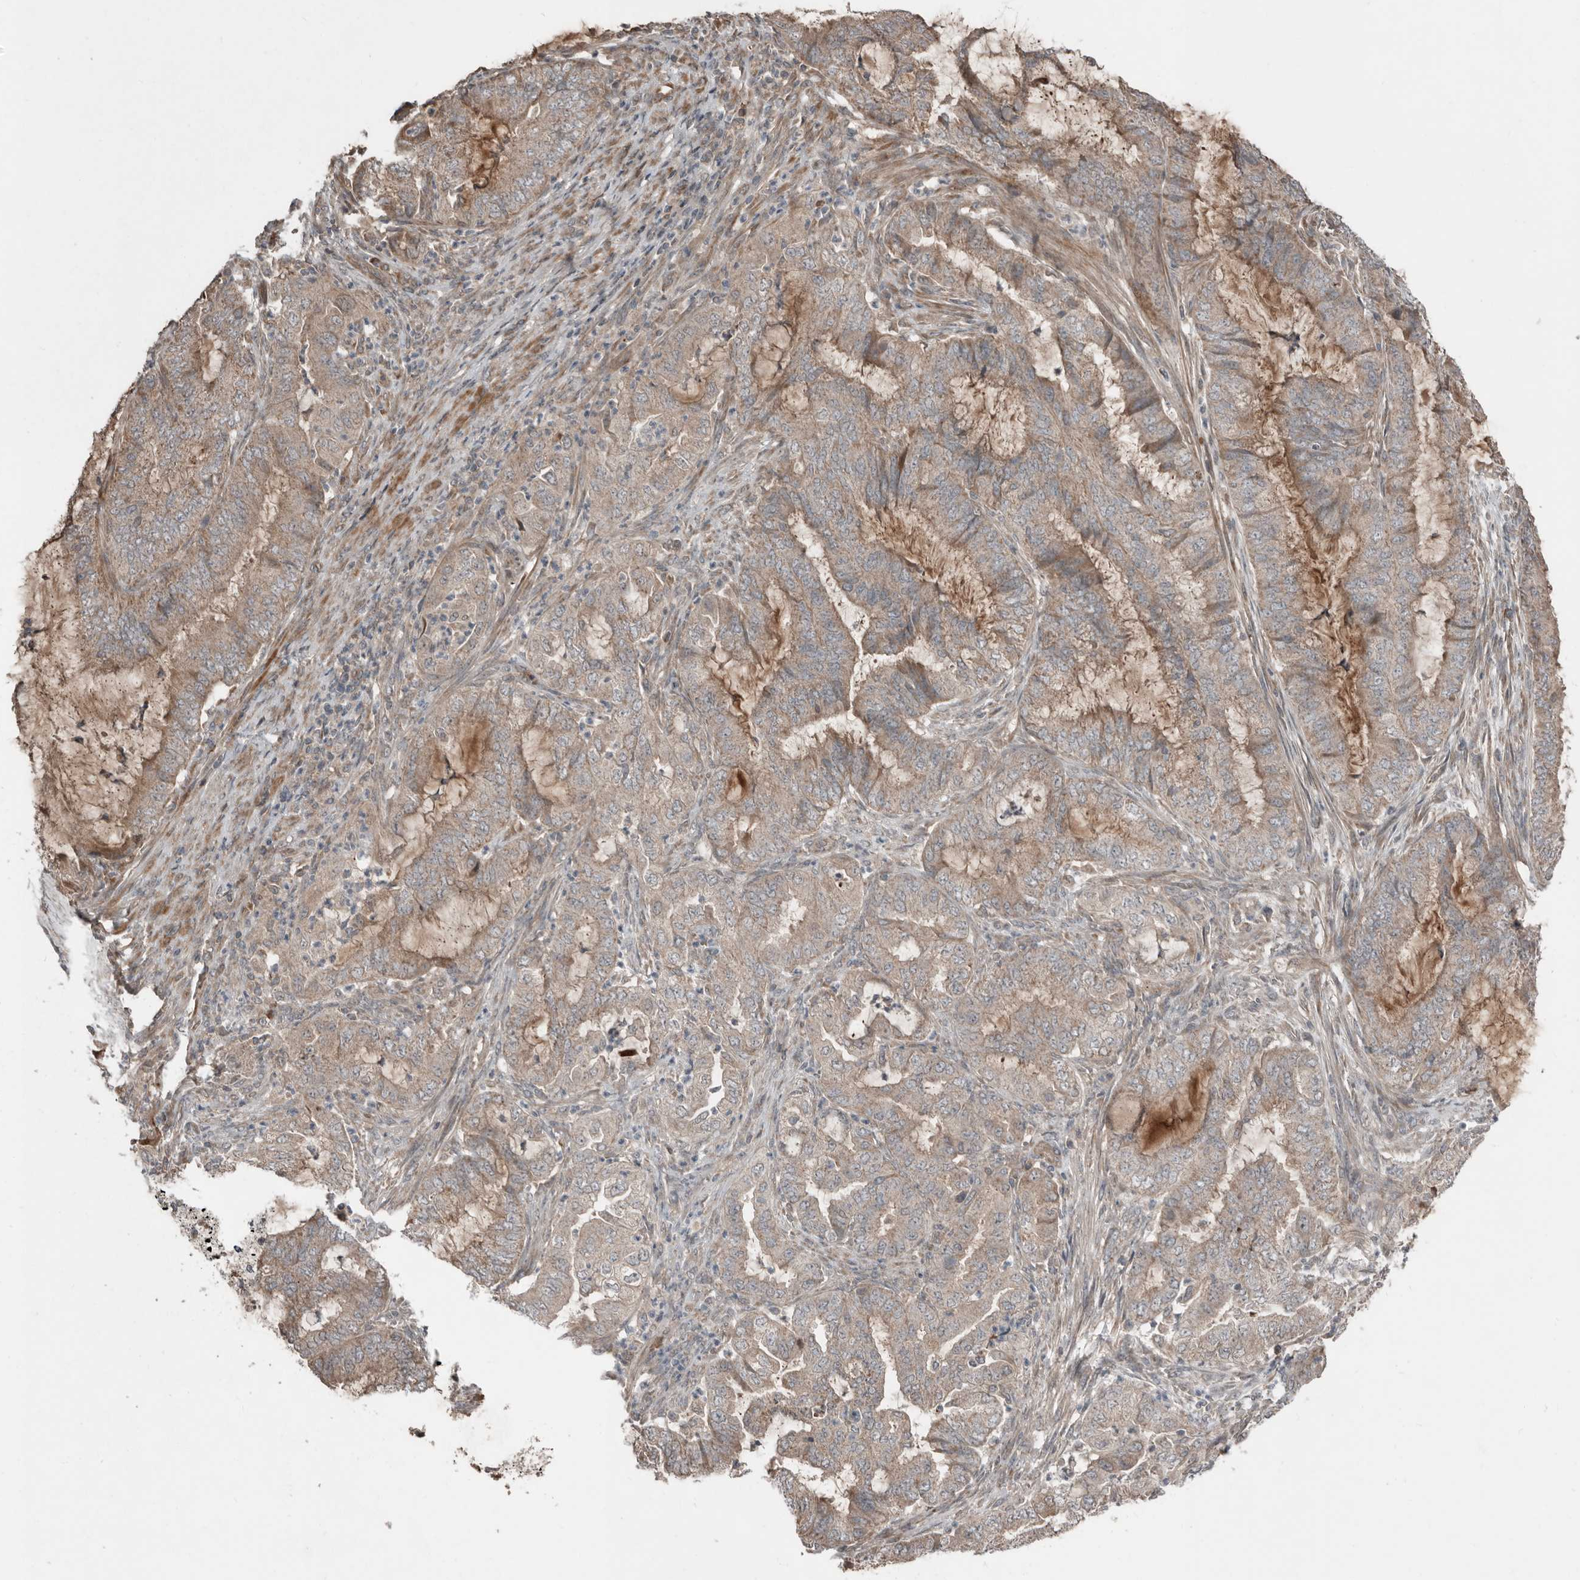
{"staining": {"intensity": "weak", "quantity": ">75%", "location": "cytoplasmic/membranous"}, "tissue": "endometrial cancer", "cell_type": "Tumor cells", "image_type": "cancer", "snomed": [{"axis": "morphology", "description": "Adenocarcinoma, NOS"}, {"axis": "topography", "description": "Endometrium"}], "caption": "Protein staining of endometrial cancer (adenocarcinoma) tissue reveals weak cytoplasmic/membranous expression in approximately >75% of tumor cells.", "gene": "SLC6A7", "patient": {"sex": "female", "age": 51}}